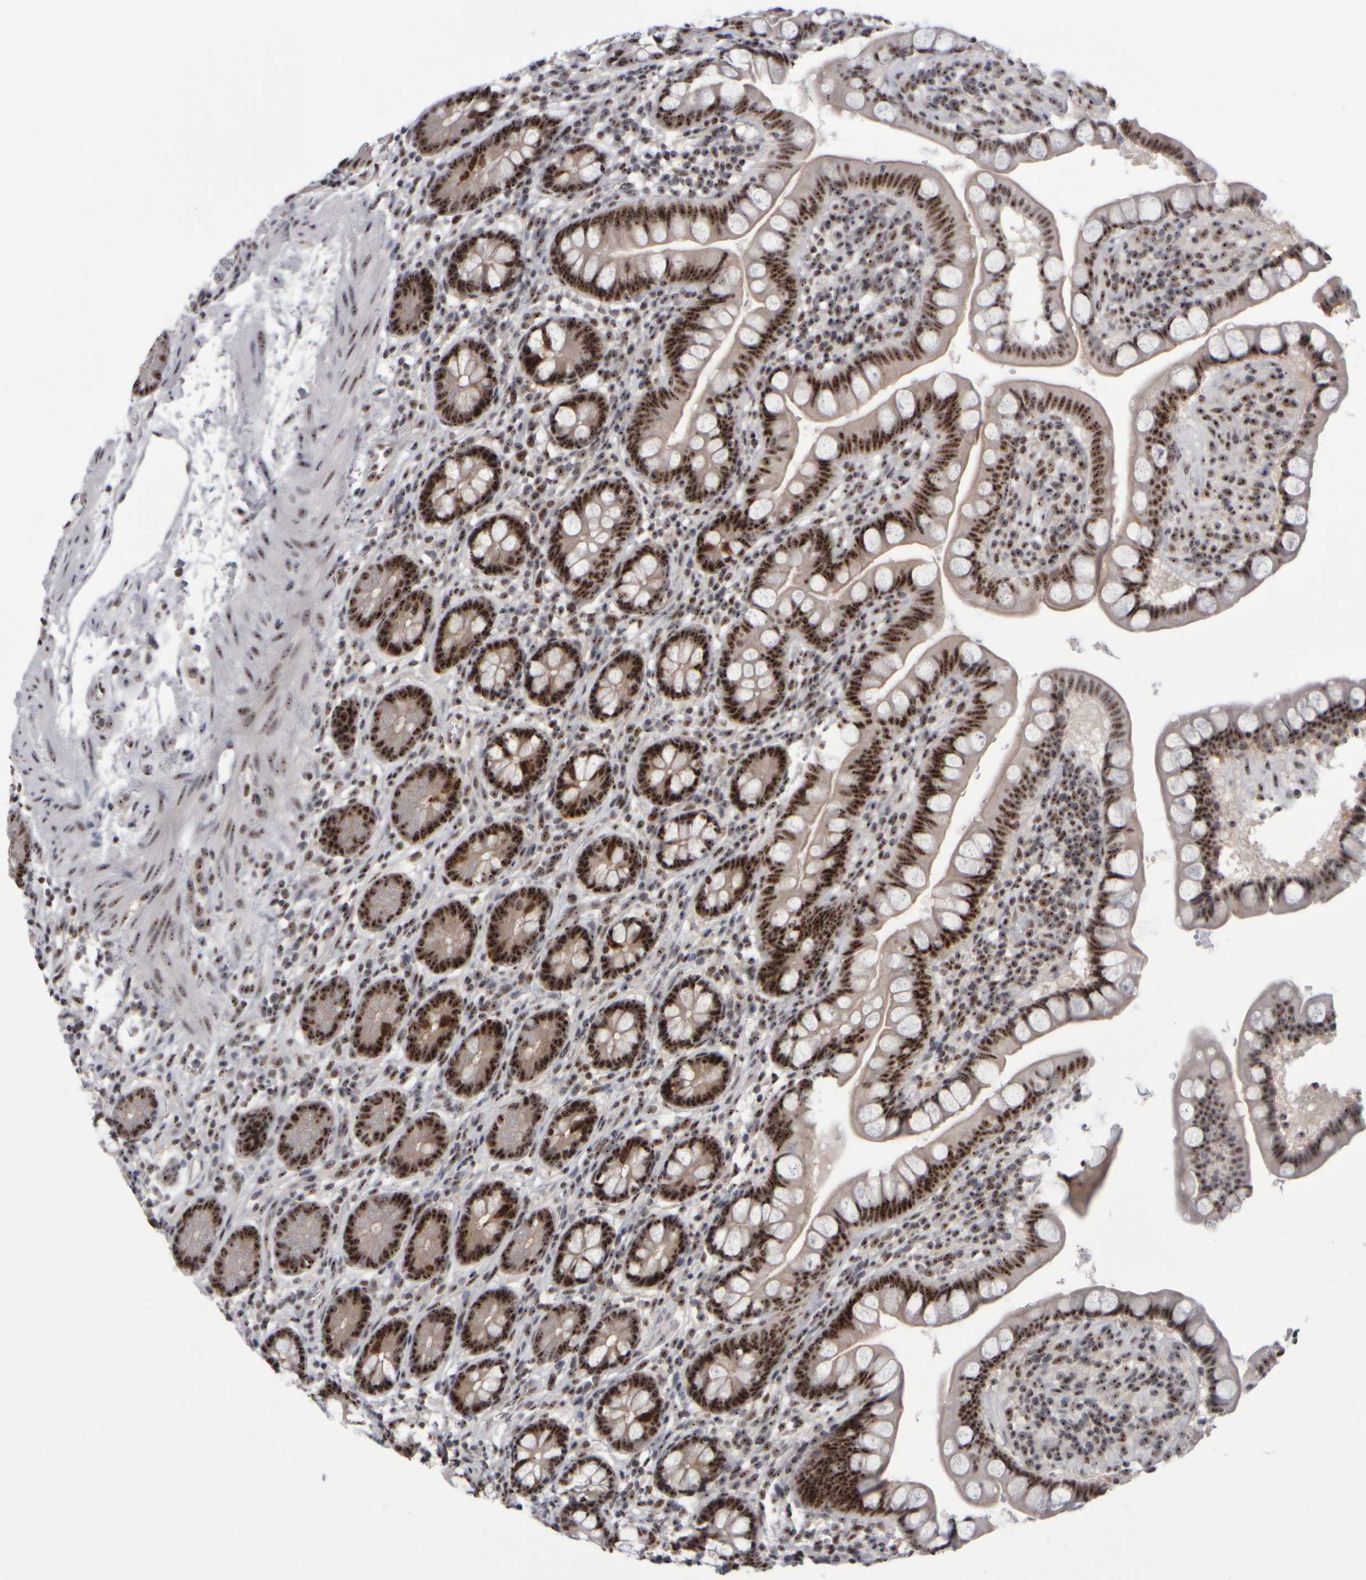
{"staining": {"intensity": "strong", "quantity": ">75%", "location": "nuclear"}, "tissue": "small intestine", "cell_type": "Glandular cells", "image_type": "normal", "snomed": [{"axis": "morphology", "description": "Normal tissue, NOS"}, {"axis": "topography", "description": "Small intestine"}], "caption": "The histopathology image shows immunohistochemical staining of unremarkable small intestine. There is strong nuclear positivity is present in approximately >75% of glandular cells. (IHC, brightfield microscopy, high magnification).", "gene": "SURF6", "patient": {"sex": "female", "age": 84}}